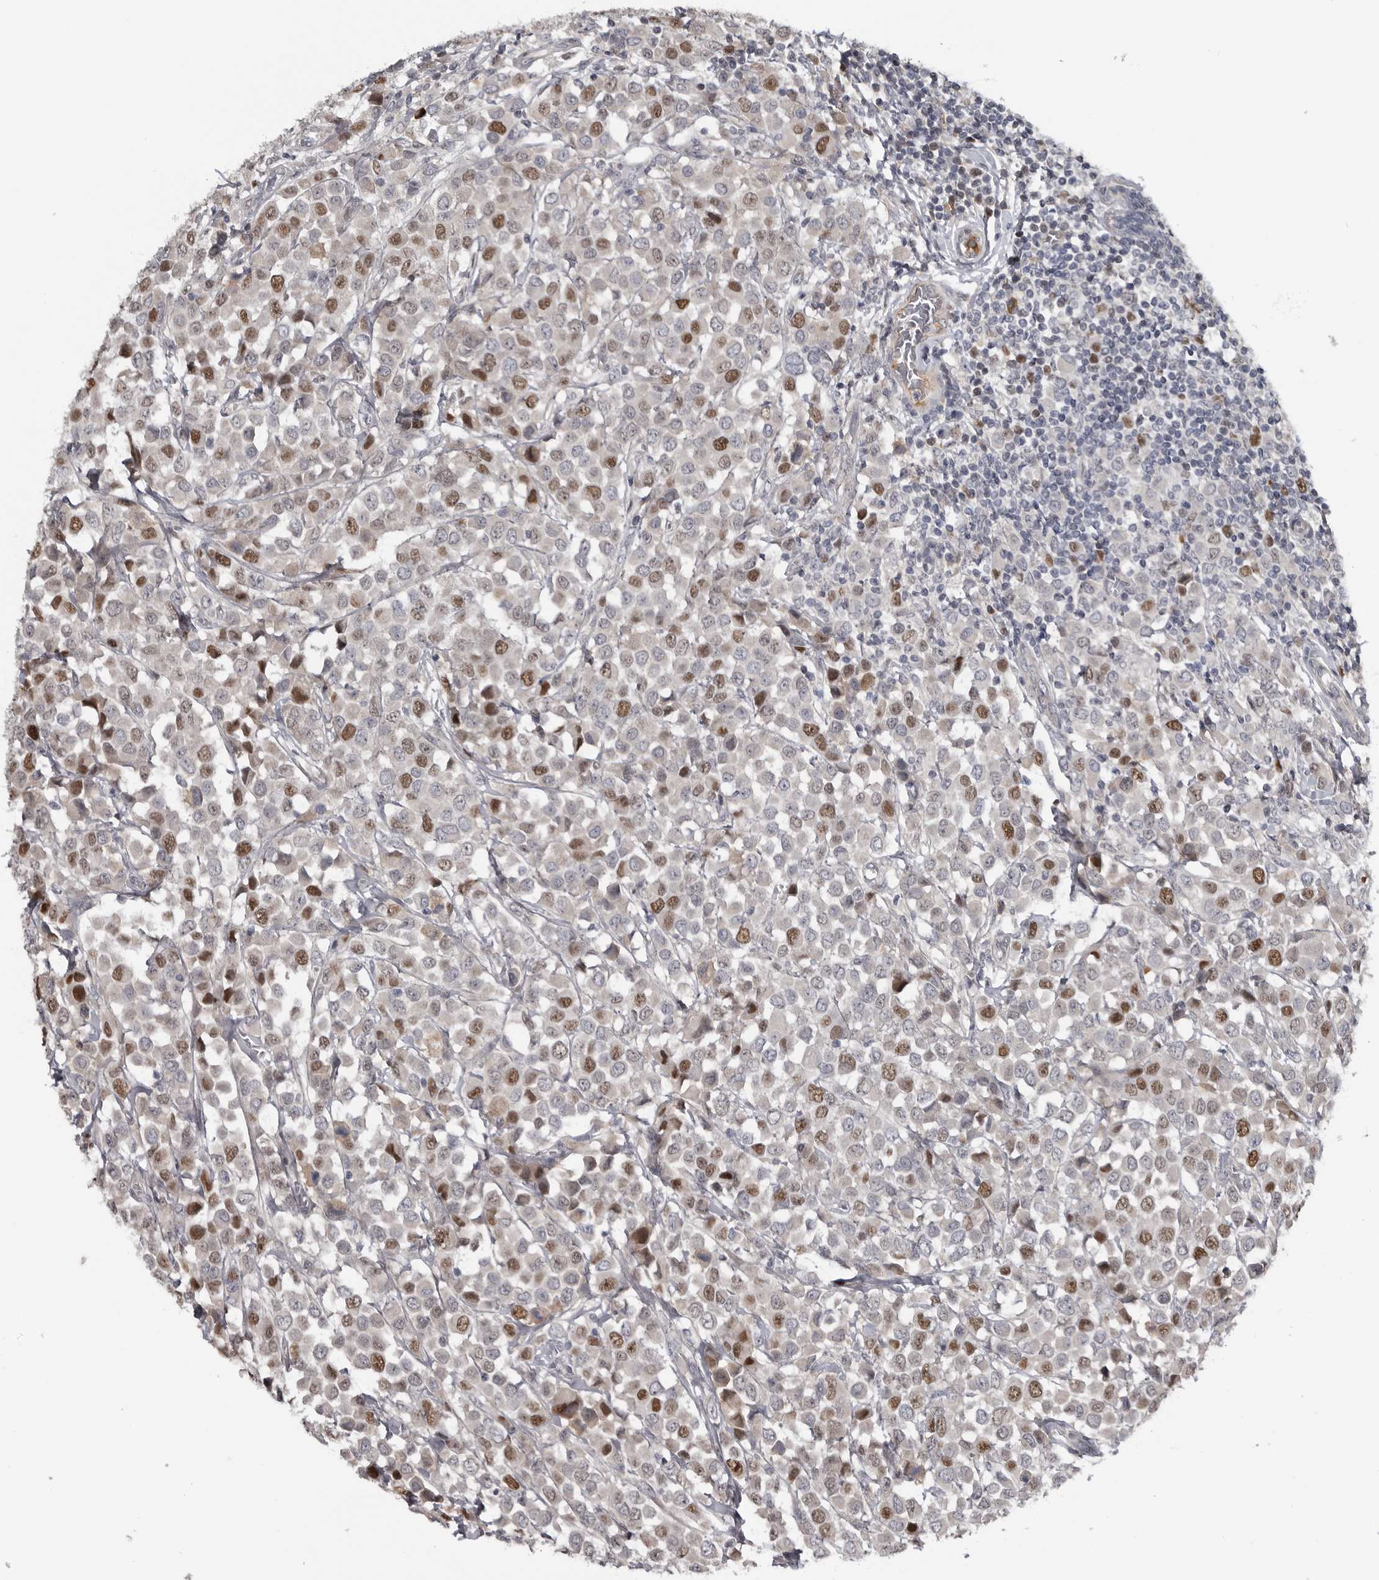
{"staining": {"intensity": "moderate", "quantity": "25%-75%", "location": "nuclear"}, "tissue": "breast cancer", "cell_type": "Tumor cells", "image_type": "cancer", "snomed": [{"axis": "morphology", "description": "Duct carcinoma"}, {"axis": "topography", "description": "Breast"}], "caption": "High-magnification brightfield microscopy of breast invasive ductal carcinoma stained with DAB (3,3'-diaminobenzidine) (brown) and counterstained with hematoxylin (blue). tumor cells exhibit moderate nuclear positivity is appreciated in approximately25%-75% of cells. (DAB IHC with brightfield microscopy, high magnification).", "gene": "ZNF277", "patient": {"sex": "female", "age": 61}}